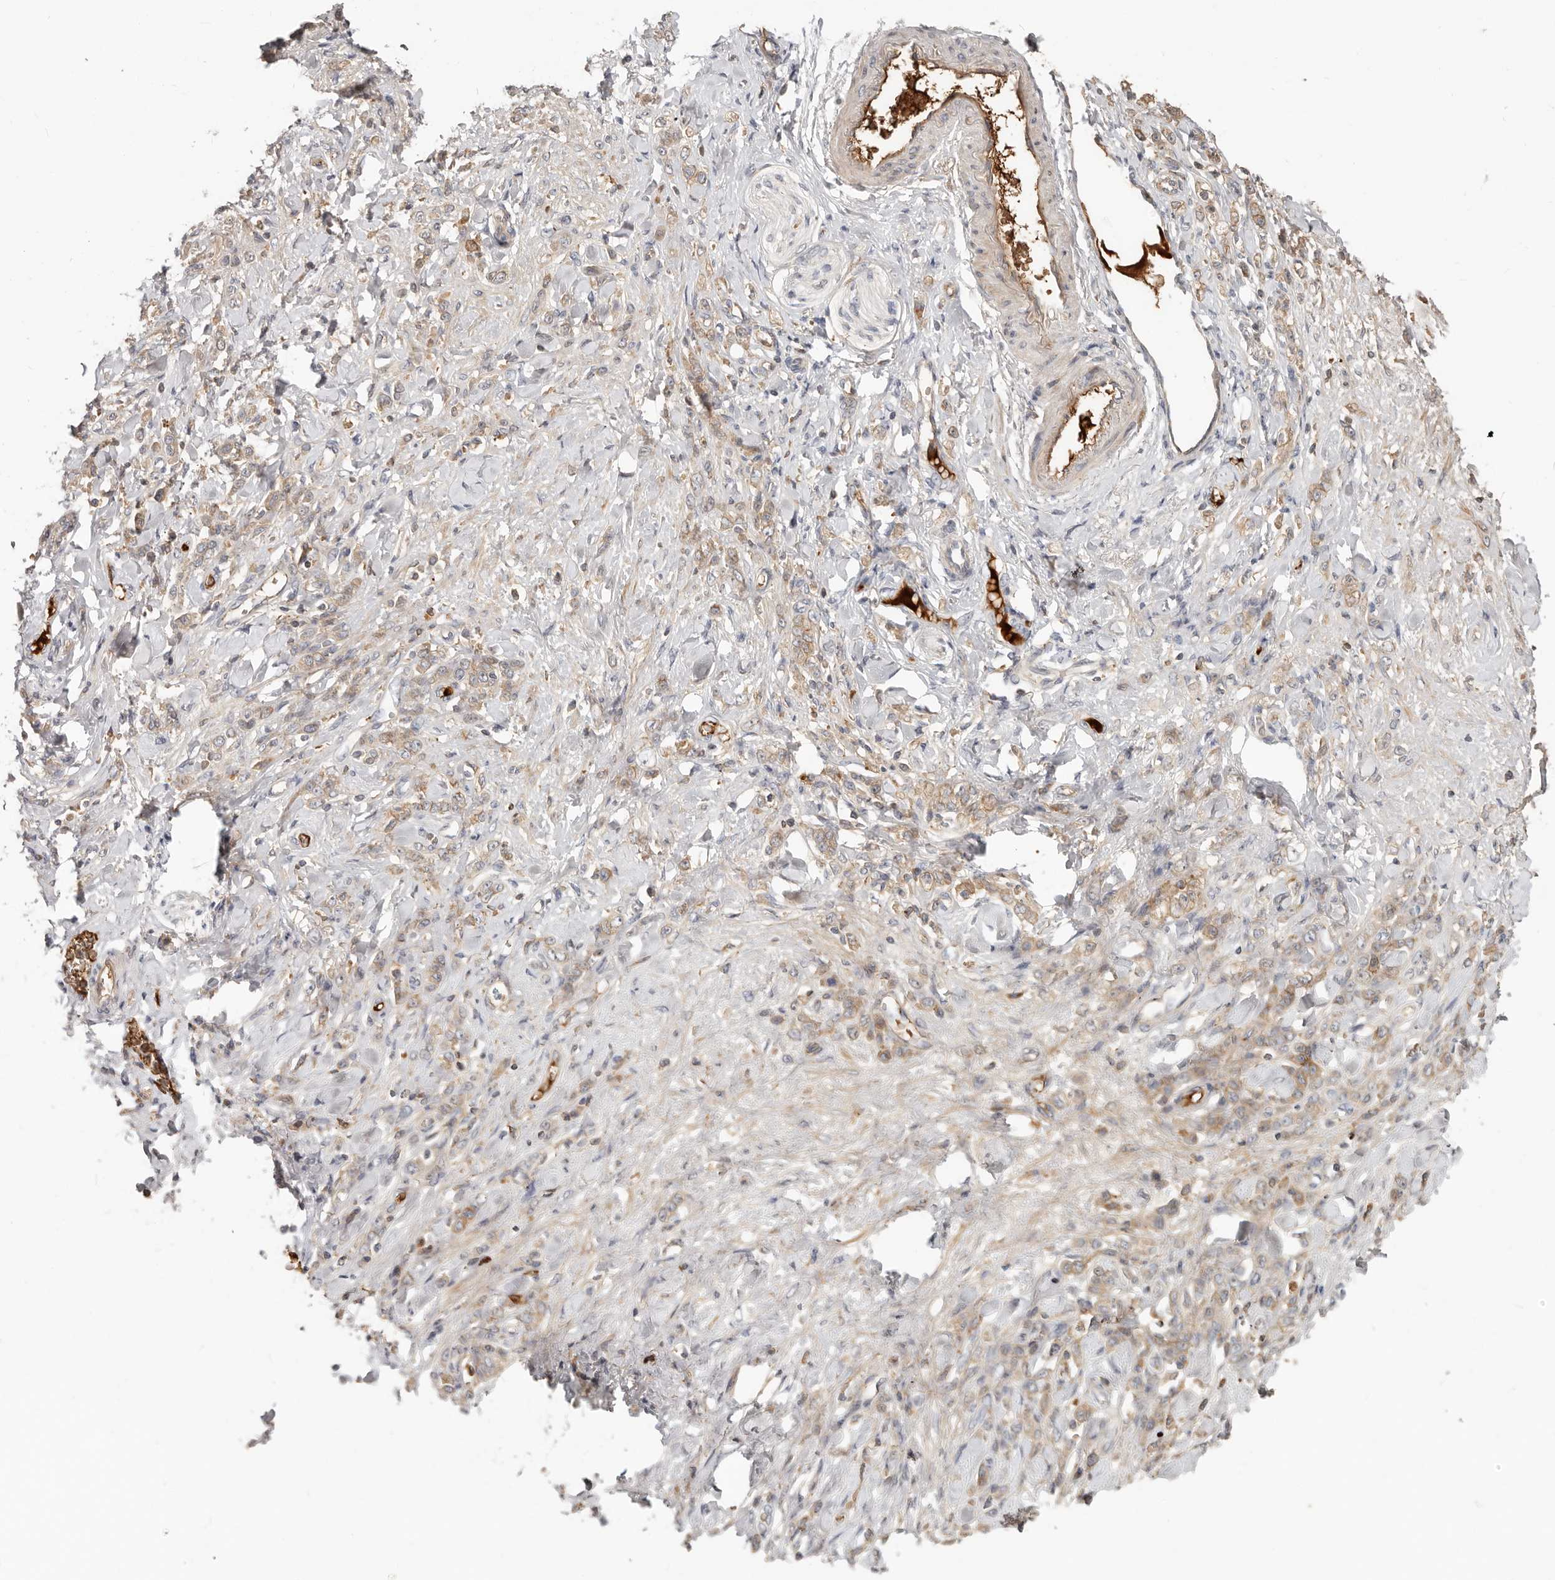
{"staining": {"intensity": "moderate", "quantity": ">75%", "location": "cytoplasmic/membranous"}, "tissue": "stomach cancer", "cell_type": "Tumor cells", "image_type": "cancer", "snomed": [{"axis": "morphology", "description": "Normal tissue, NOS"}, {"axis": "morphology", "description": "Adenocarcinoma, NOS"}, {"axis": "topography", "description": "Stomach"}], "caption": "Brown immunohistochemical staining in human stomach cancer shows moderate cytoplasmic/membranous expression in approximately >75% of tumor cells.", "gene": "MTFR2", "patient": {"sex": "male", "age": 82}}